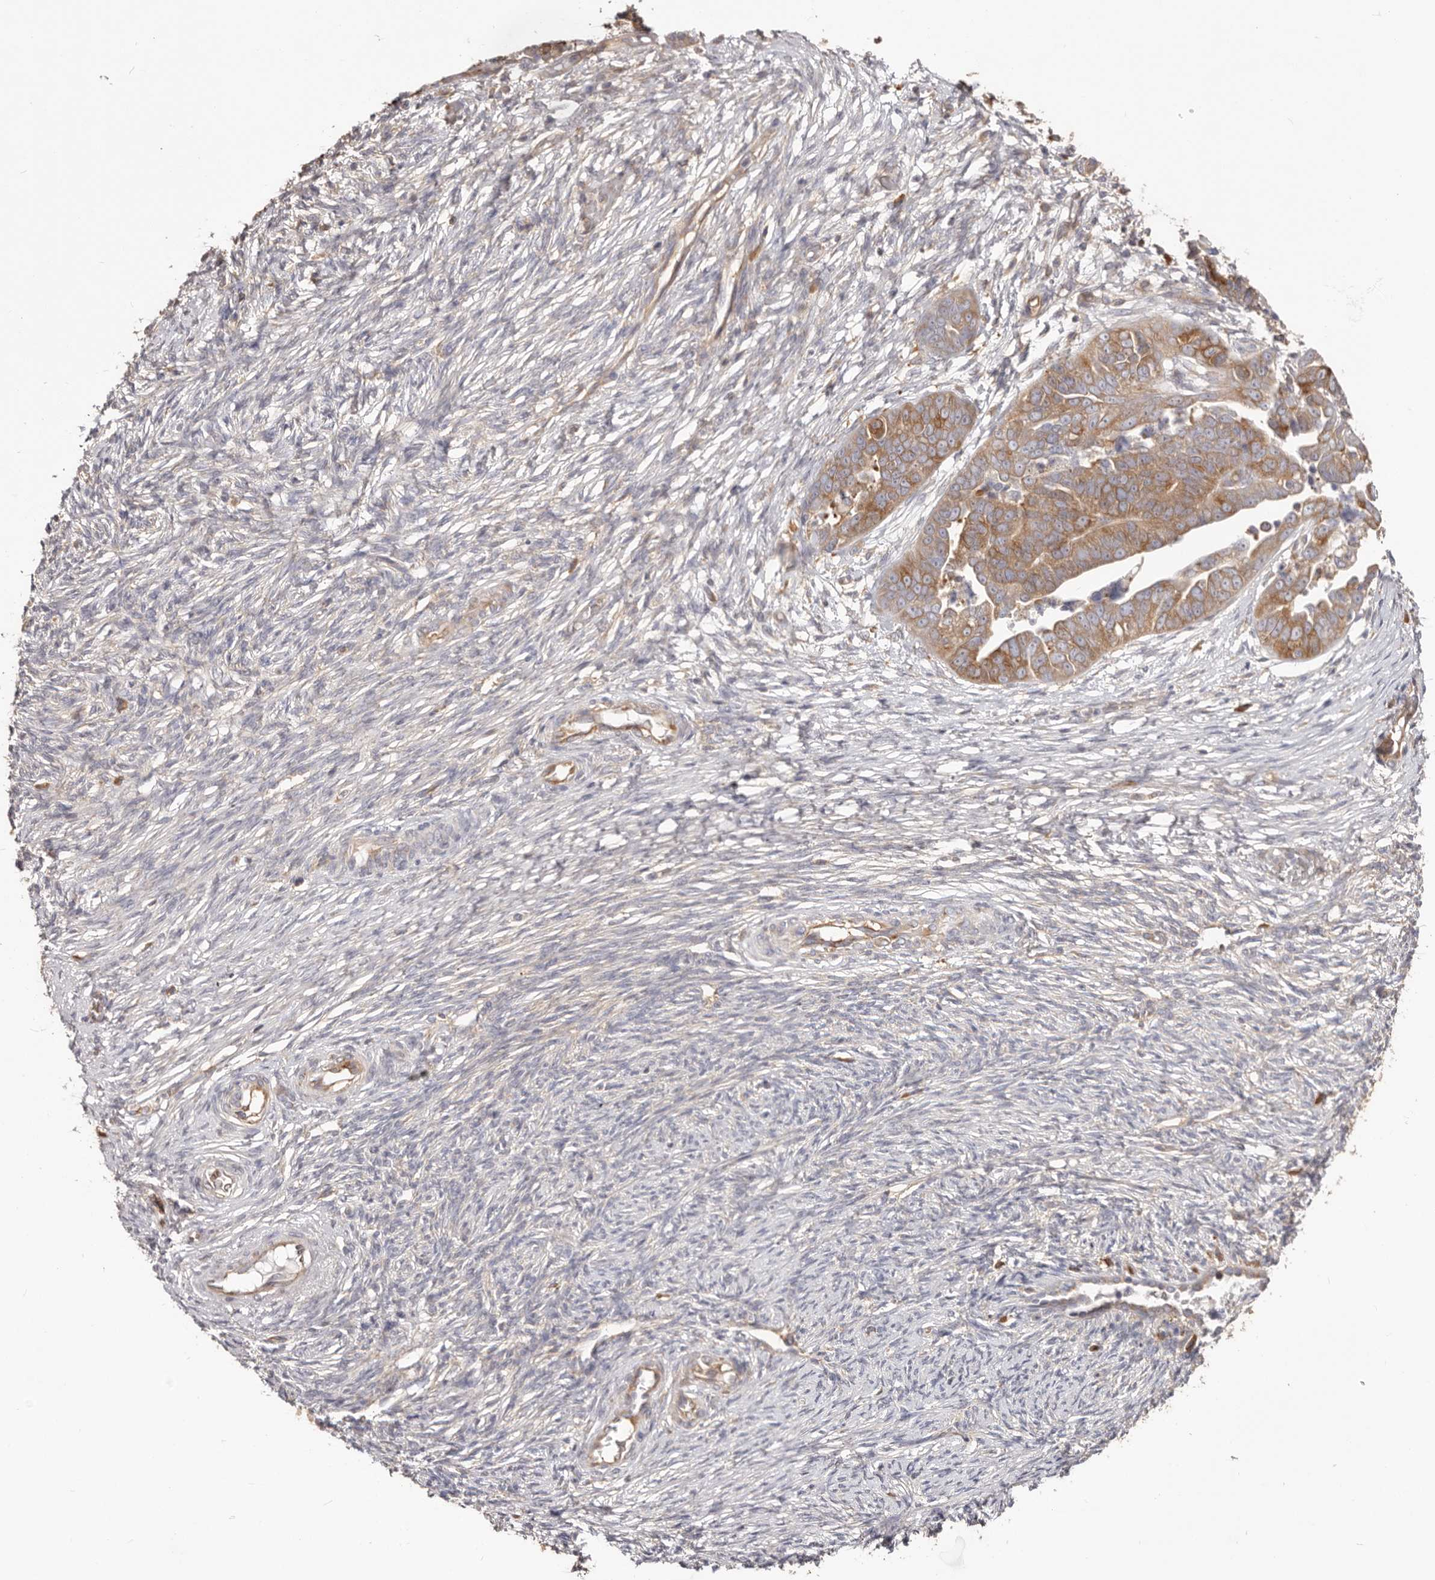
{"staining": {"intensity": "moderate", "quantity": ">75%", "location": "cytoplasmic/membranous"}, "tissue": "ovarian cancer", "cell_type": "Tumor cells", "image_type": "cancer", "snomed": [{"axis": "morphology", "description": "Cystadenocarcinoma, serous, NOS"}, {"axis": "topography", "description": "Ovary"}], "caption": "This photomicrograph displays immunohistochemistry staining of human serous cystadenocarcinoma (ovarian), with medium moderate cytoplasmic/membranous staining in about >75% of tumor cells.", "gene": "EPRS1", "patient": {"sex": "female", "age": 44}}